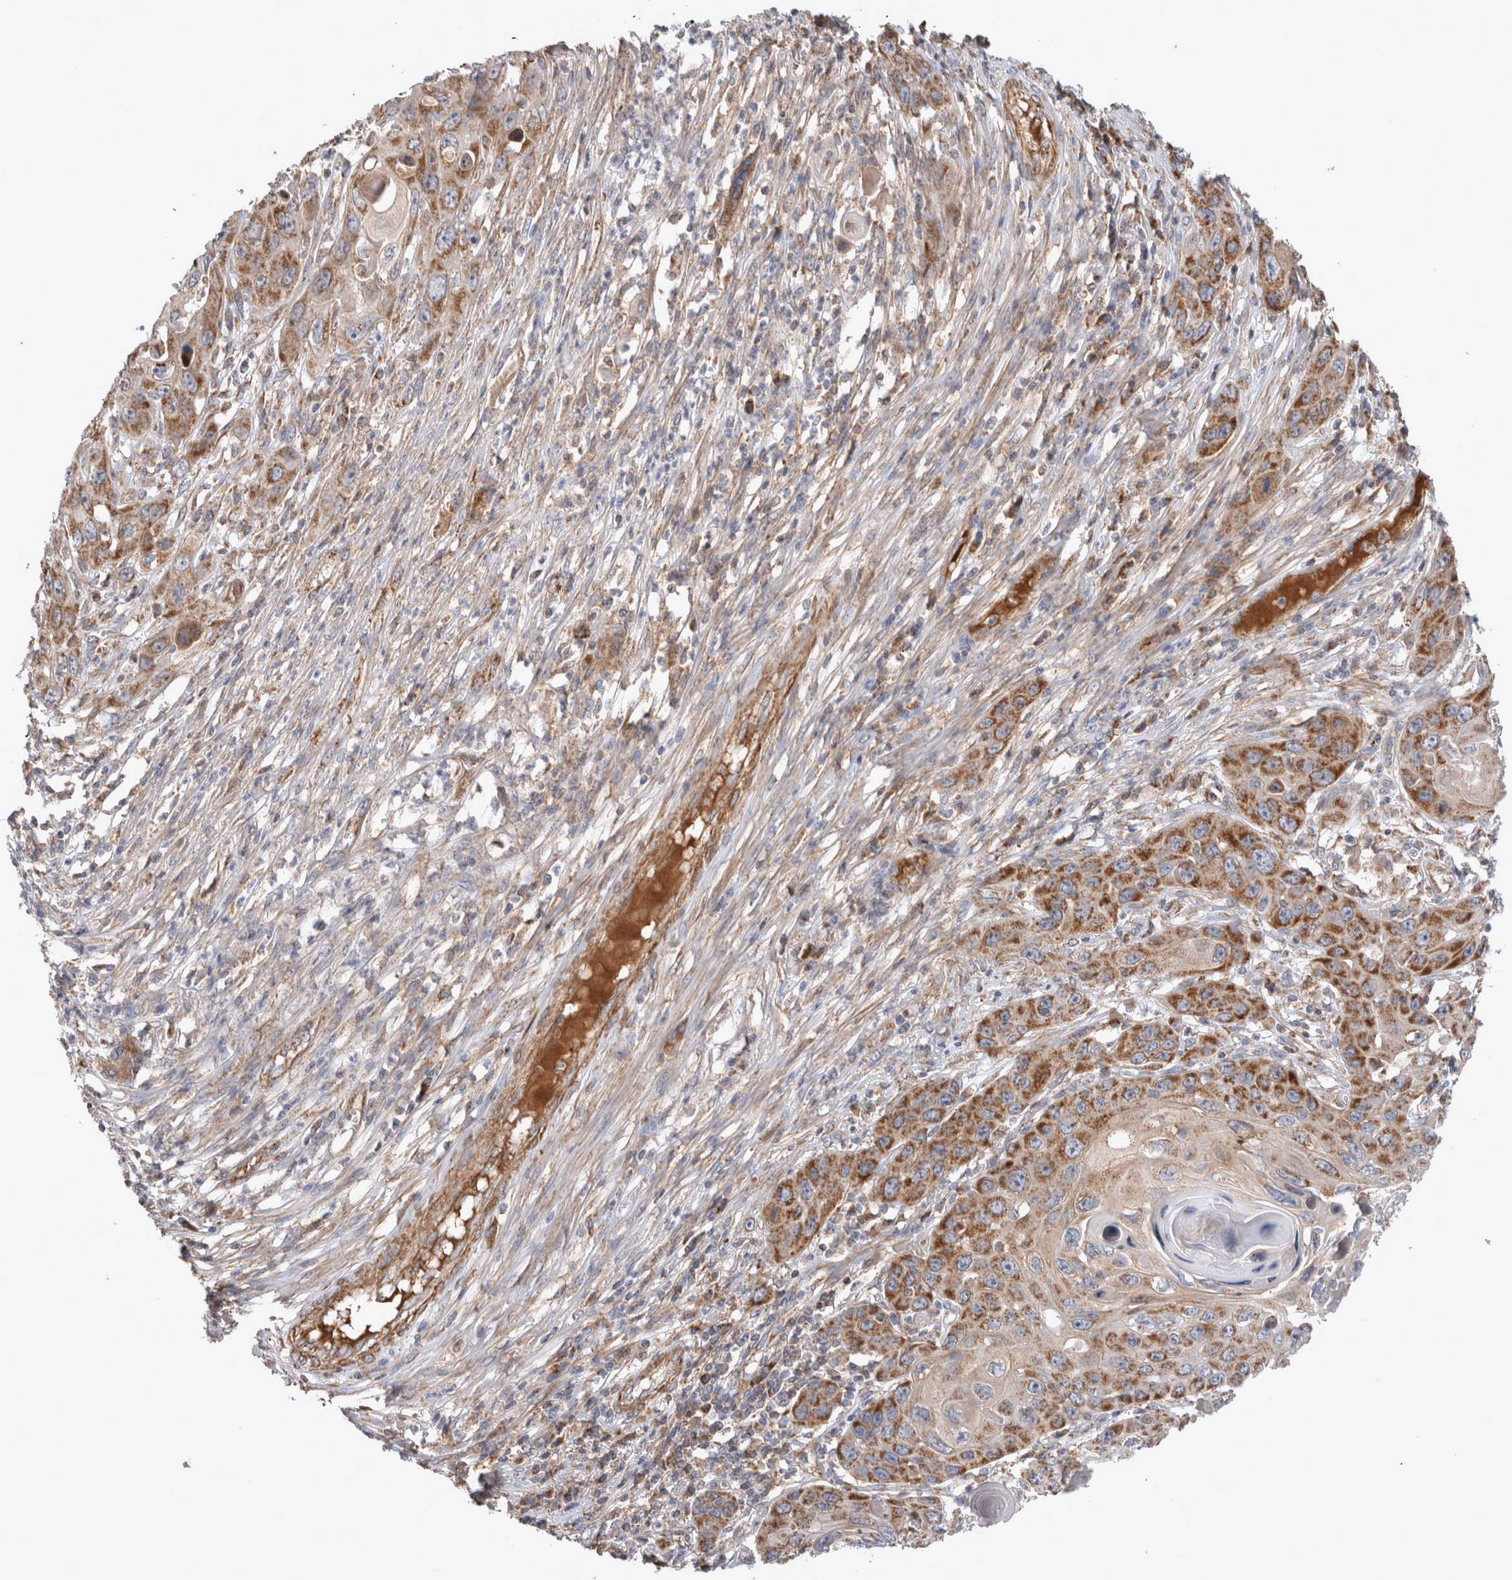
{"staining": {"intensity": "moderate", "quantity": ">75%", "location": "cytoplasmic/membranous"}, "tissue": "skin cancer", "cell_type": "Tumor cells", "image_type": "cancer", "snomed": [{"axis": "morphology", "description": "Squamous cell carcinoma, NOS"}, {"axis": "topography", "description": "Skin"}], "caption": "DAB immunohistochemical staining of skin squamous cell carcinoma demonstrates moderate cytoplasmic/membranous protein positivity in approximately >75% of tumor cells.", "gene": "MRPS28", "patient": {"sex": "male", "age": 55}}